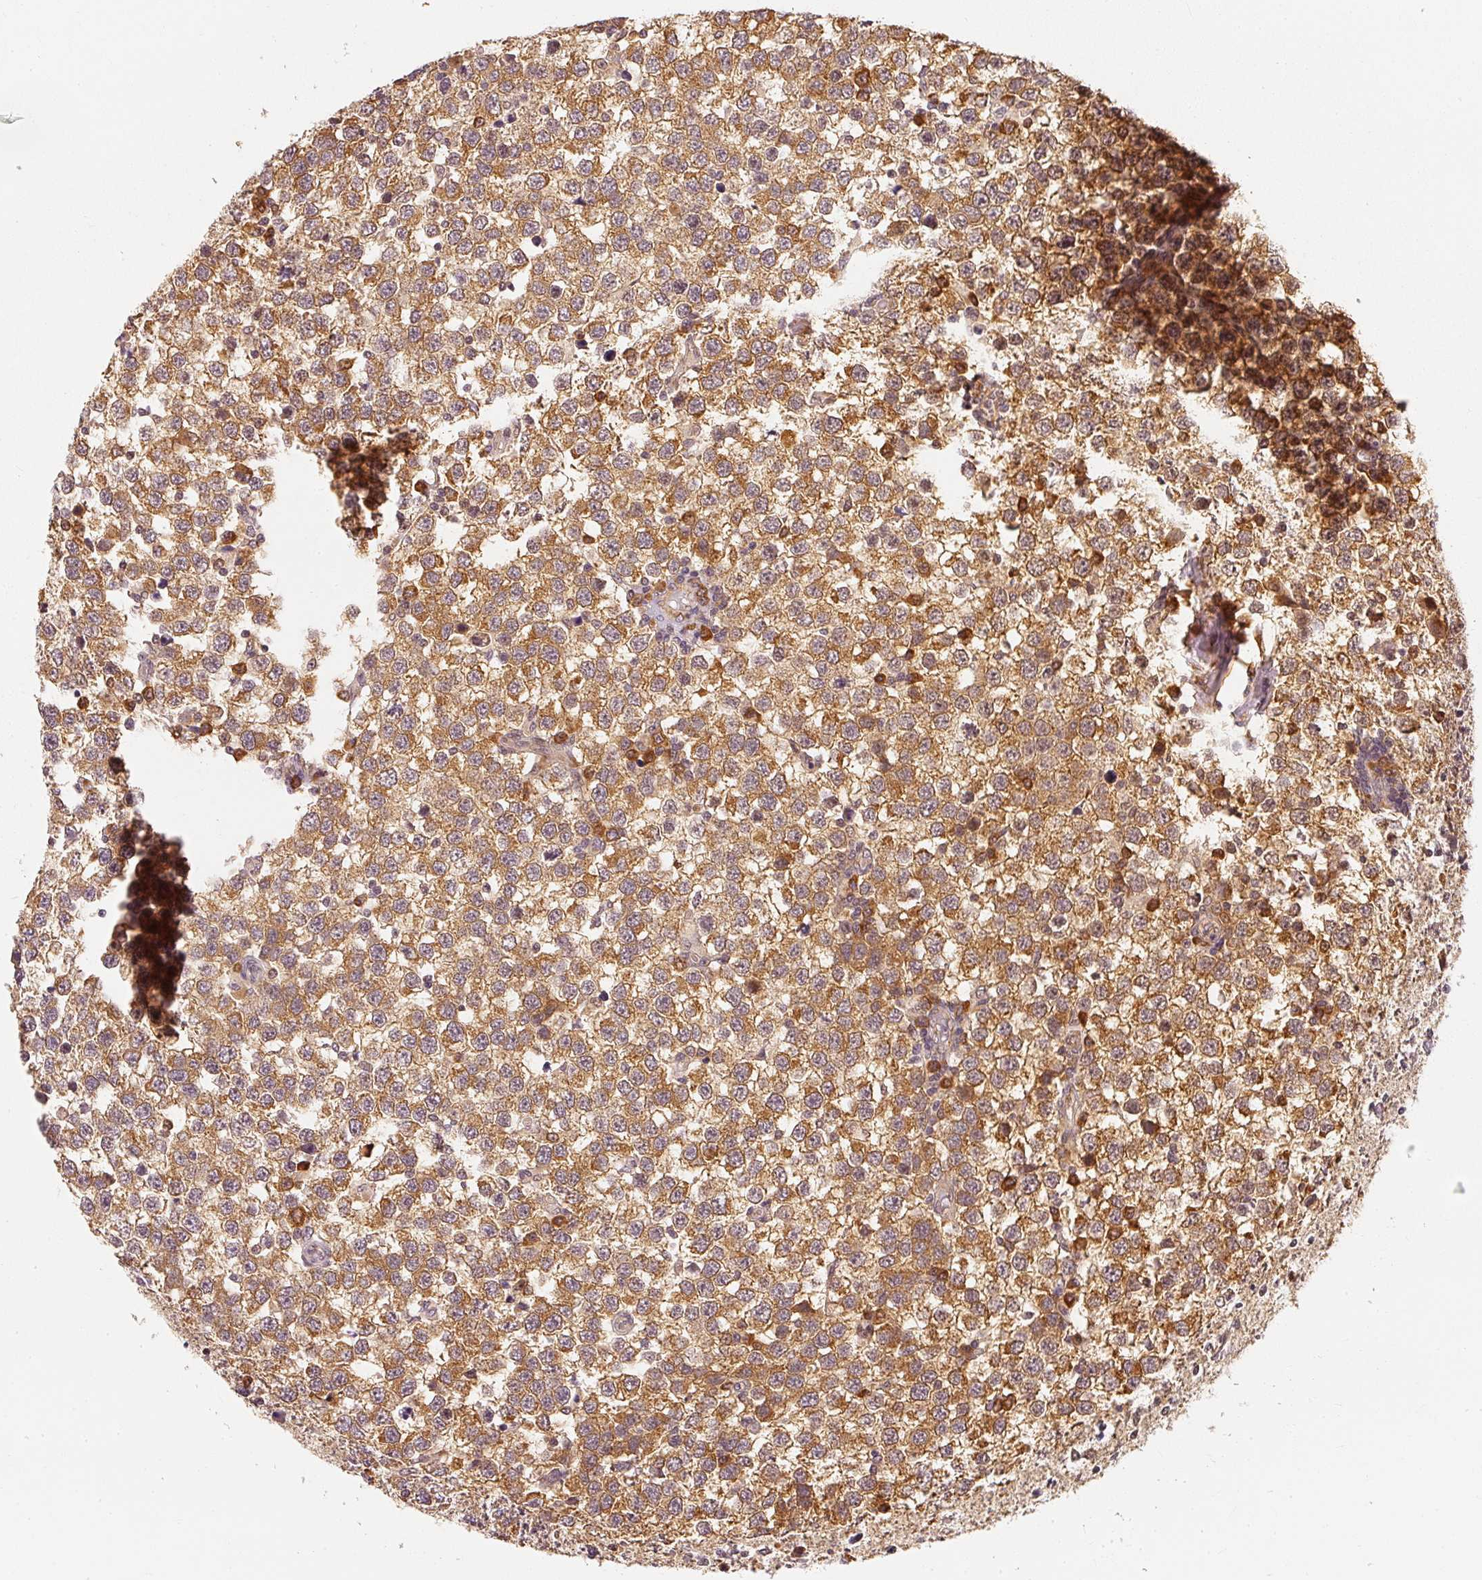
{"staining": {"intensity": "moderate", "quantity": ">75%", "location": "cytoplasmic/membranous"}, "tissue": "testis cancer", "cell_type": "Tumor cells", "image_type": "cancer", "snomed": [{"axis": "morphology", "description": "Seminoma, NOS"}, {"axis": "topography", "description": "Testis"}], "caption": "Protein staining displays moderate cytoplasmic/membranous staining in approximately >75% of tumor cells in testis cancer. The protein is shown in brown color, while the nuclei are stained blue.", "gene": "EEF1A2", "patient": {"sex": "male", "age": 34}}